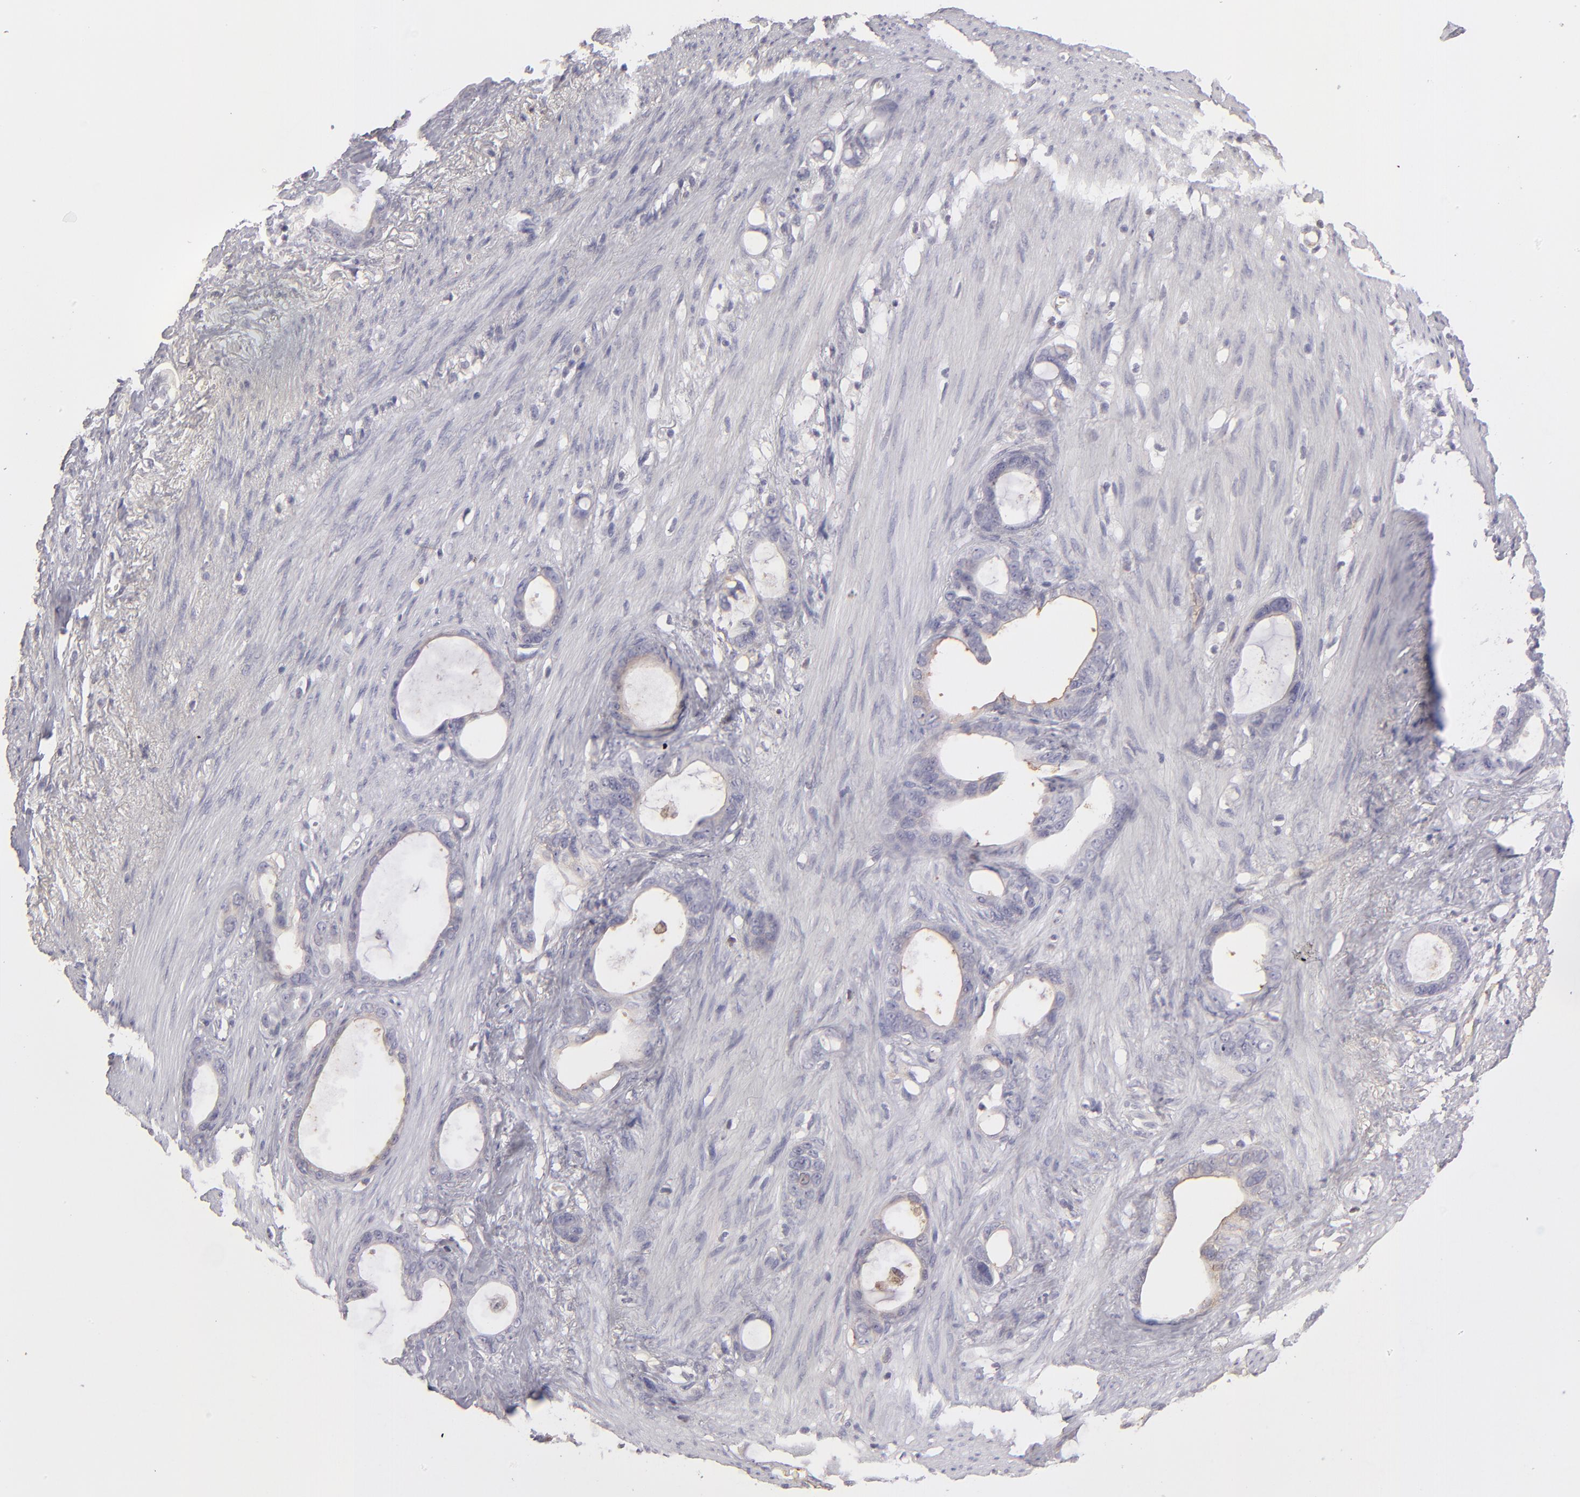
{"staining": {"intensity": "negative", "quantity": "none", "location": "none"}, "tissue": "stomach cancer", "cell_type": "Tumor cells", "image_type": "cancer", "snomed": [{"axis": "morphology", "description": "Adenocarcinoma, NOS"}, {"axis": "topography", "description": "Stomach"}], "caption": "Human adenocarcinoma (stomach) stained for a protein using immunohistochemistry (IHC) displays no staining in tumor cells.", "gene": "ABCC4", "patient": {"sex": "female", "age": 75}}